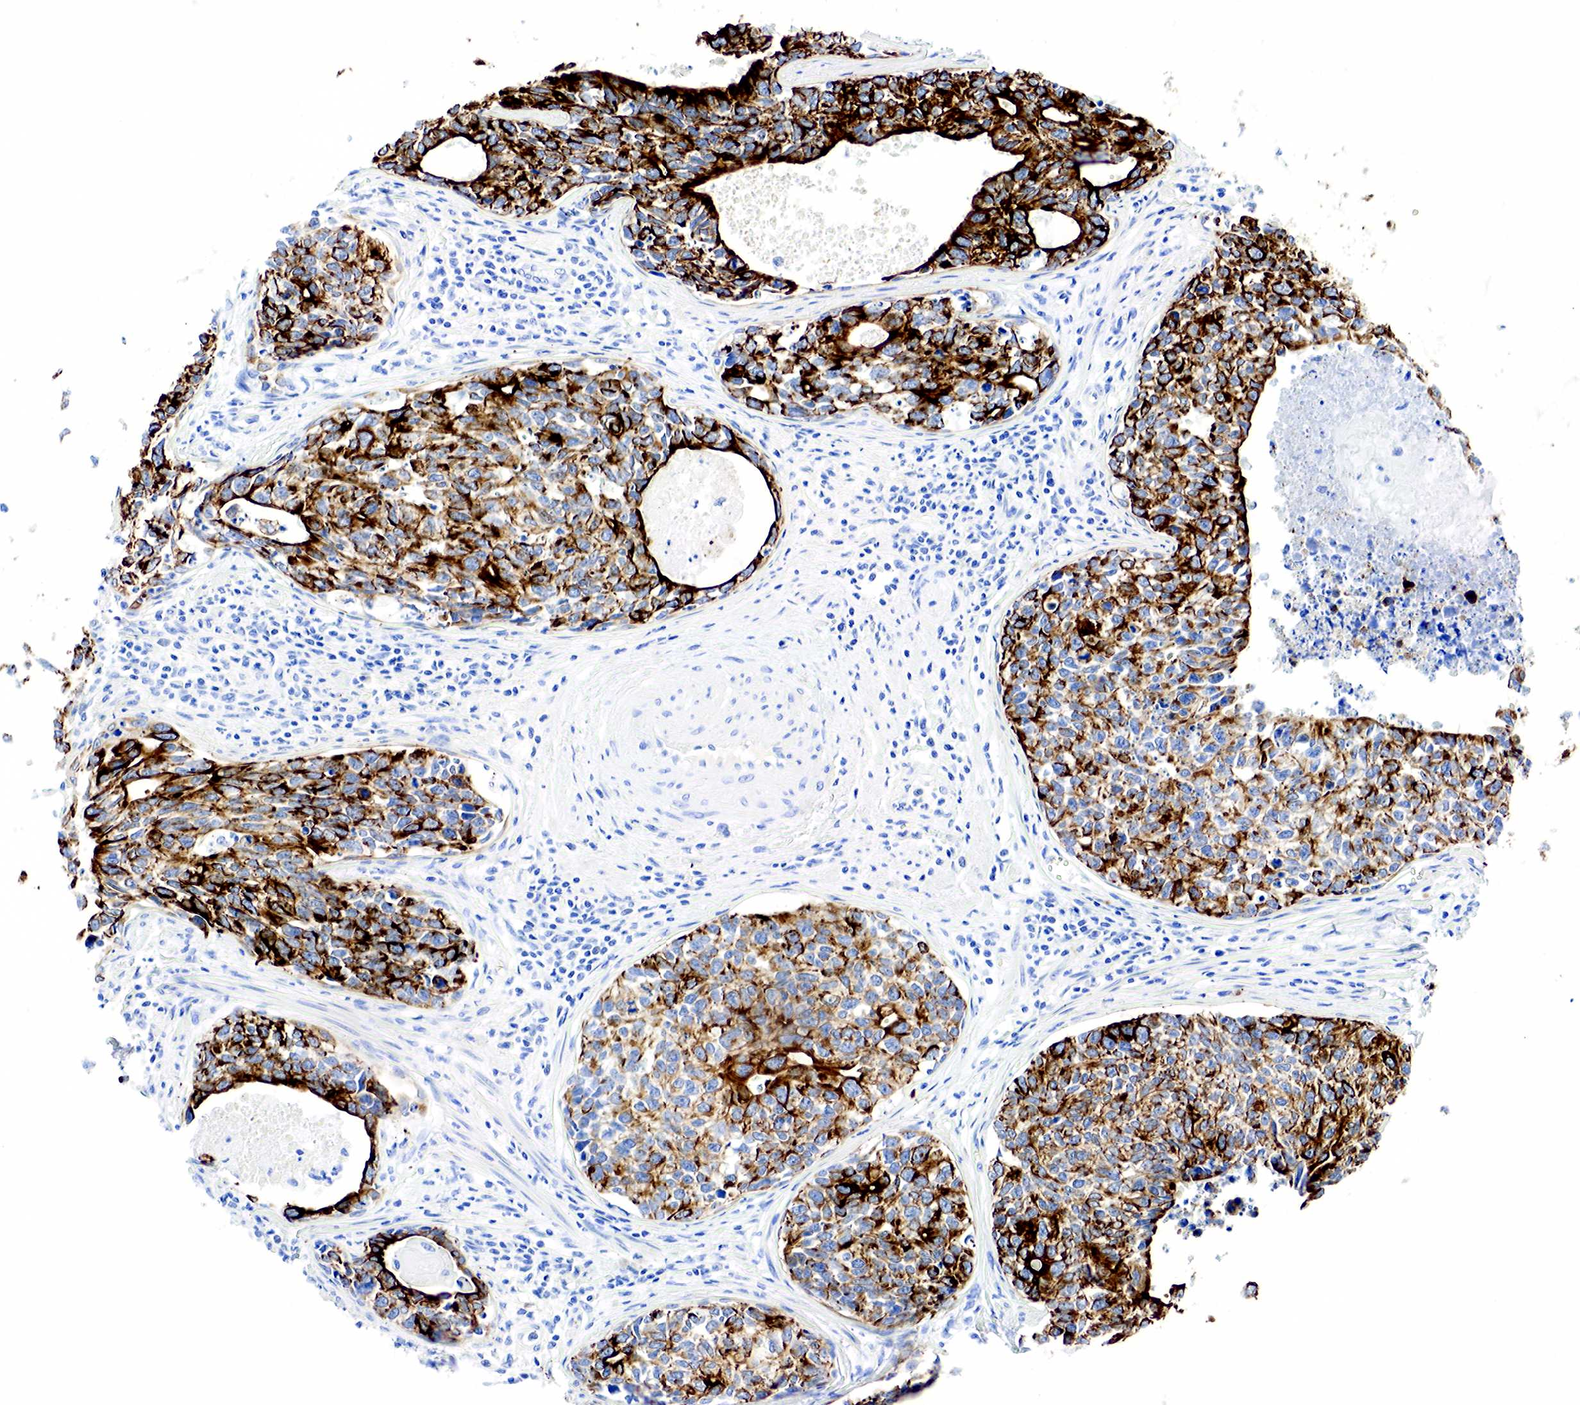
{"staining": {"intensity": "strong", "quantity": "25%-75%", "location": "cytoplasmic/membranous"}, "tissue": "urothelial cancer", "cell_type": "Tumor cells", "image_type": "cancer", "snomed": [{"axis": "morphology", "description": "Urothelial carcinoma, High grade"}, {"axis": "topography", "description": "Urinary bladder"}], "caption": "Human urothelial cancer stained for a protein (brown) demonstrates strong cytoplasmic/membranous positive staining in approximately 25%-75% of tumor cells.", "gene": "KRT18", "patient": {"sex": "male", "age": 81}}